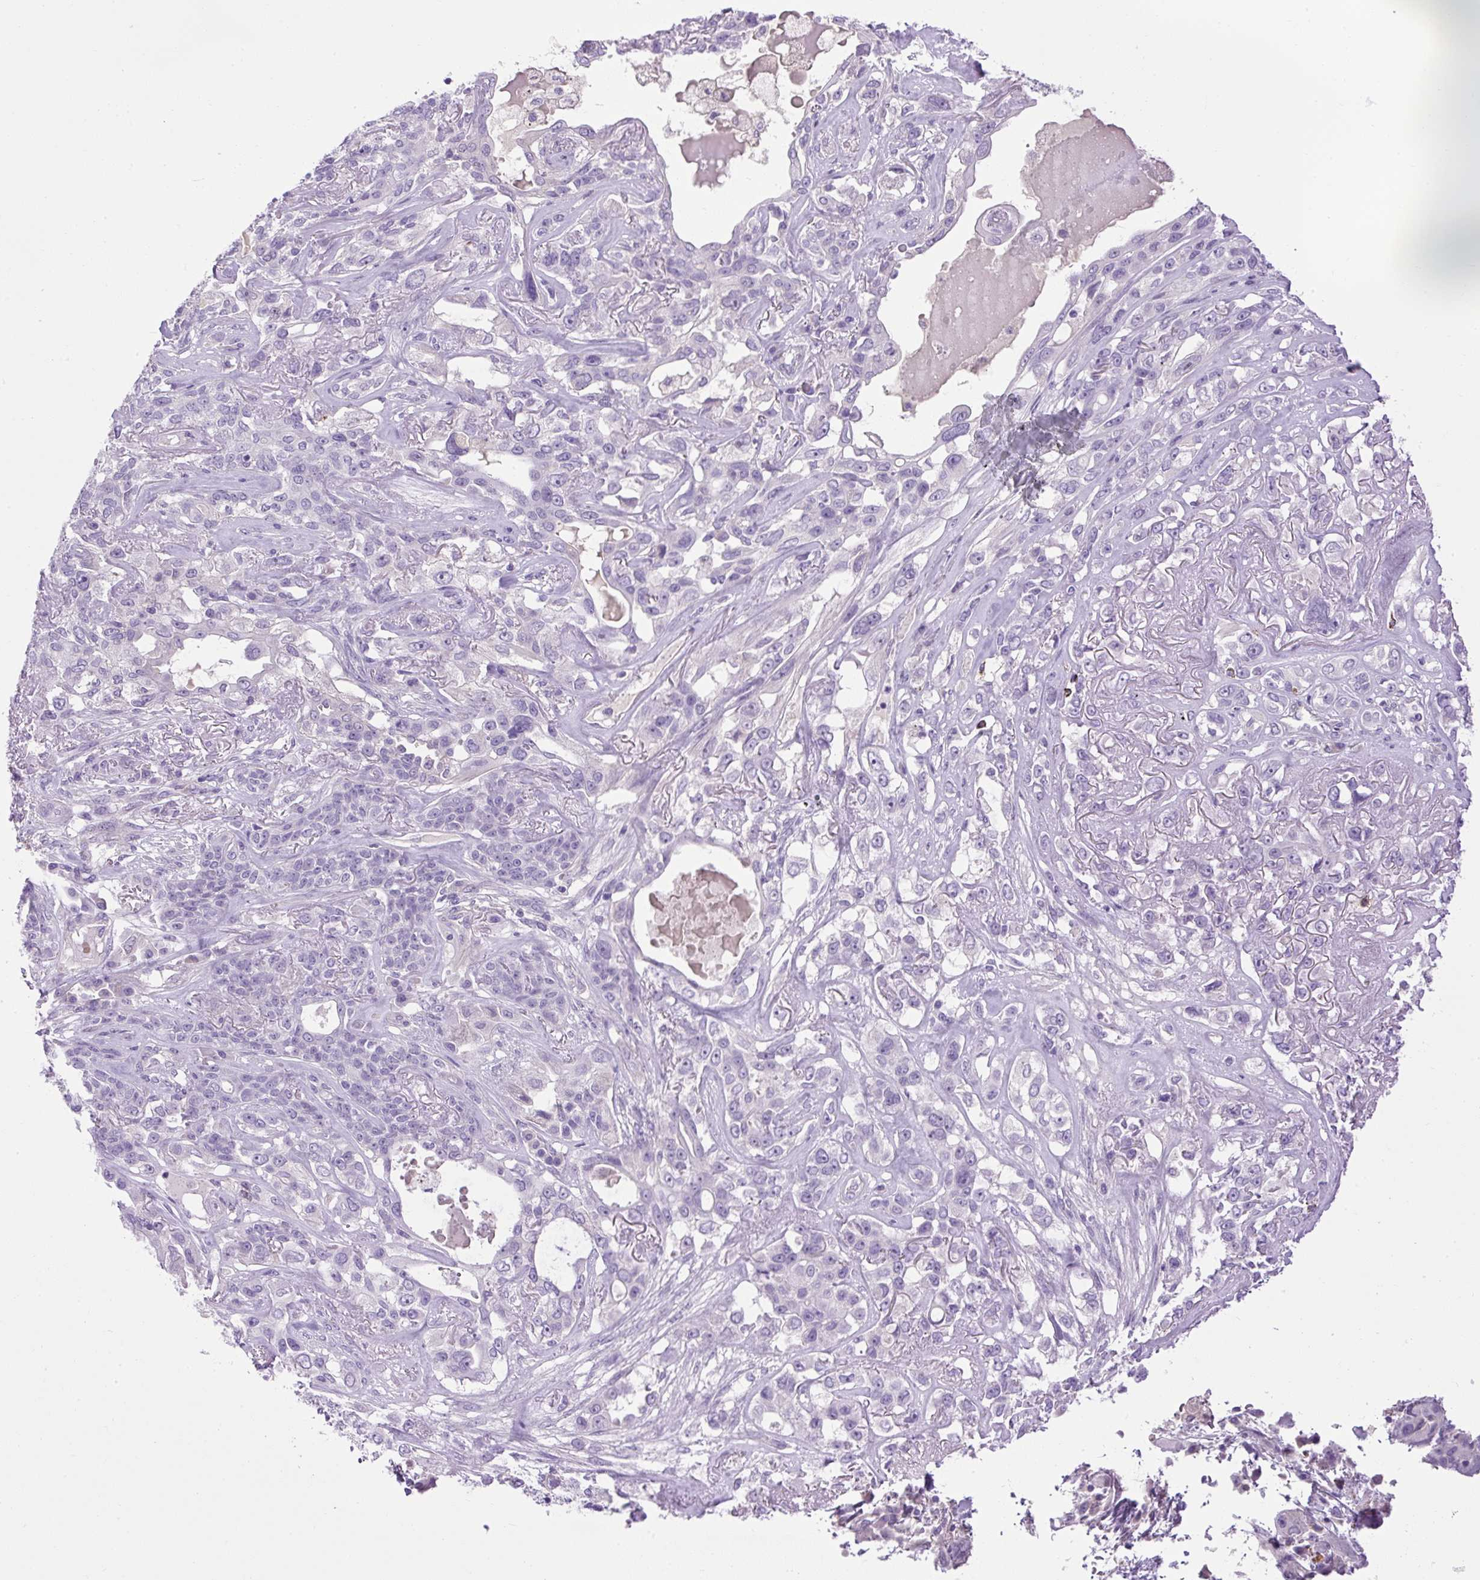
{"staining": {"intensity": "negative", "quantity": "none", "location": "none"}, "tissue": "lung cancer", "cell_type": "Tumor cells", "image_type": "cancer", "snomed": [{"axis": "morphology", "description": "Squamous cell carcinoma, NOS"}, {"axis": "topography", "description": "Lung"}], "caption": "Tumor cells show no significant positivity in lung squamous cell carcinoma.", "gene": "VWA7", "patient": {"sex": "female", "age": 70}}